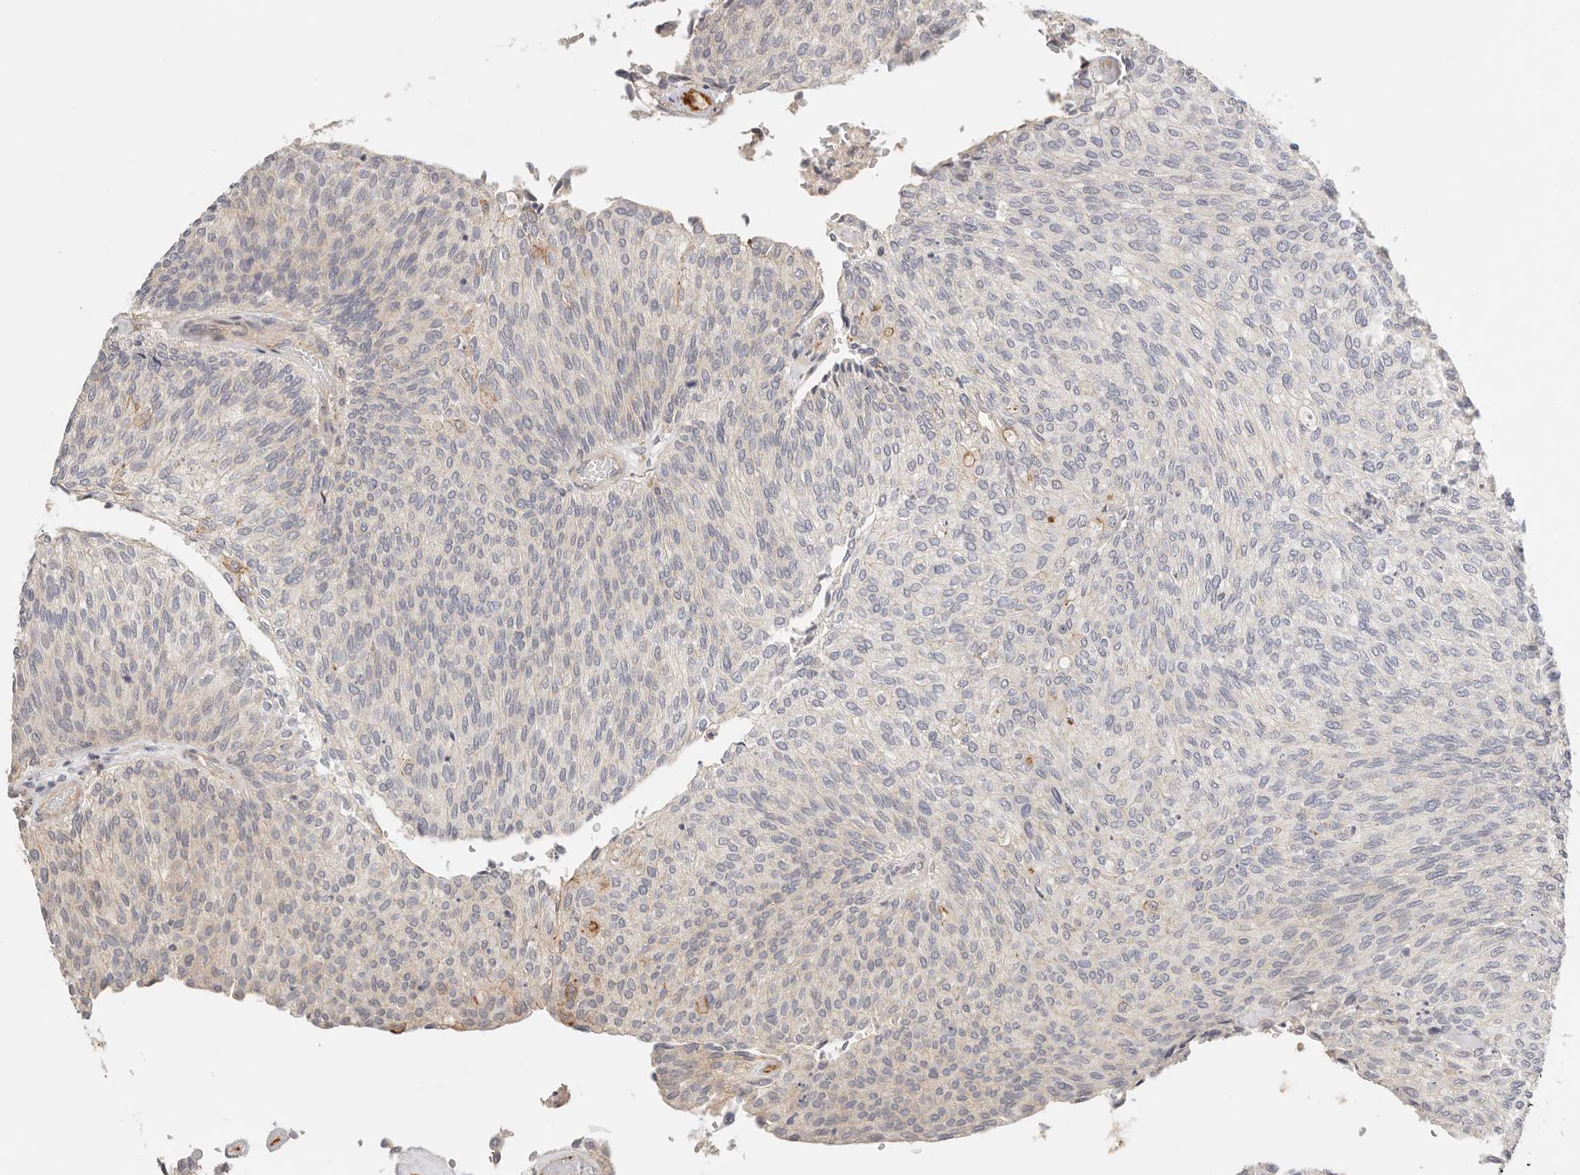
{"staining": {"intensity": "negative", "quantity": "none", "location": "none"}, "tissue": "urothelial cancer", "cell_type": "Tumor cells", "image_type": "cancer", "snomed": [{"axis": "morphology", "description": "Urothelial carcinoma, Low grade"}, {"axis": "topography", "description": "Urinary bladder"}], "caption": "Protein analysis of low-grade urothelial carcinoma demonstrates no significant positivity in tumor cells.", "gene": "ZRANB1", "patient": {"sex": "female", "age": 79}}